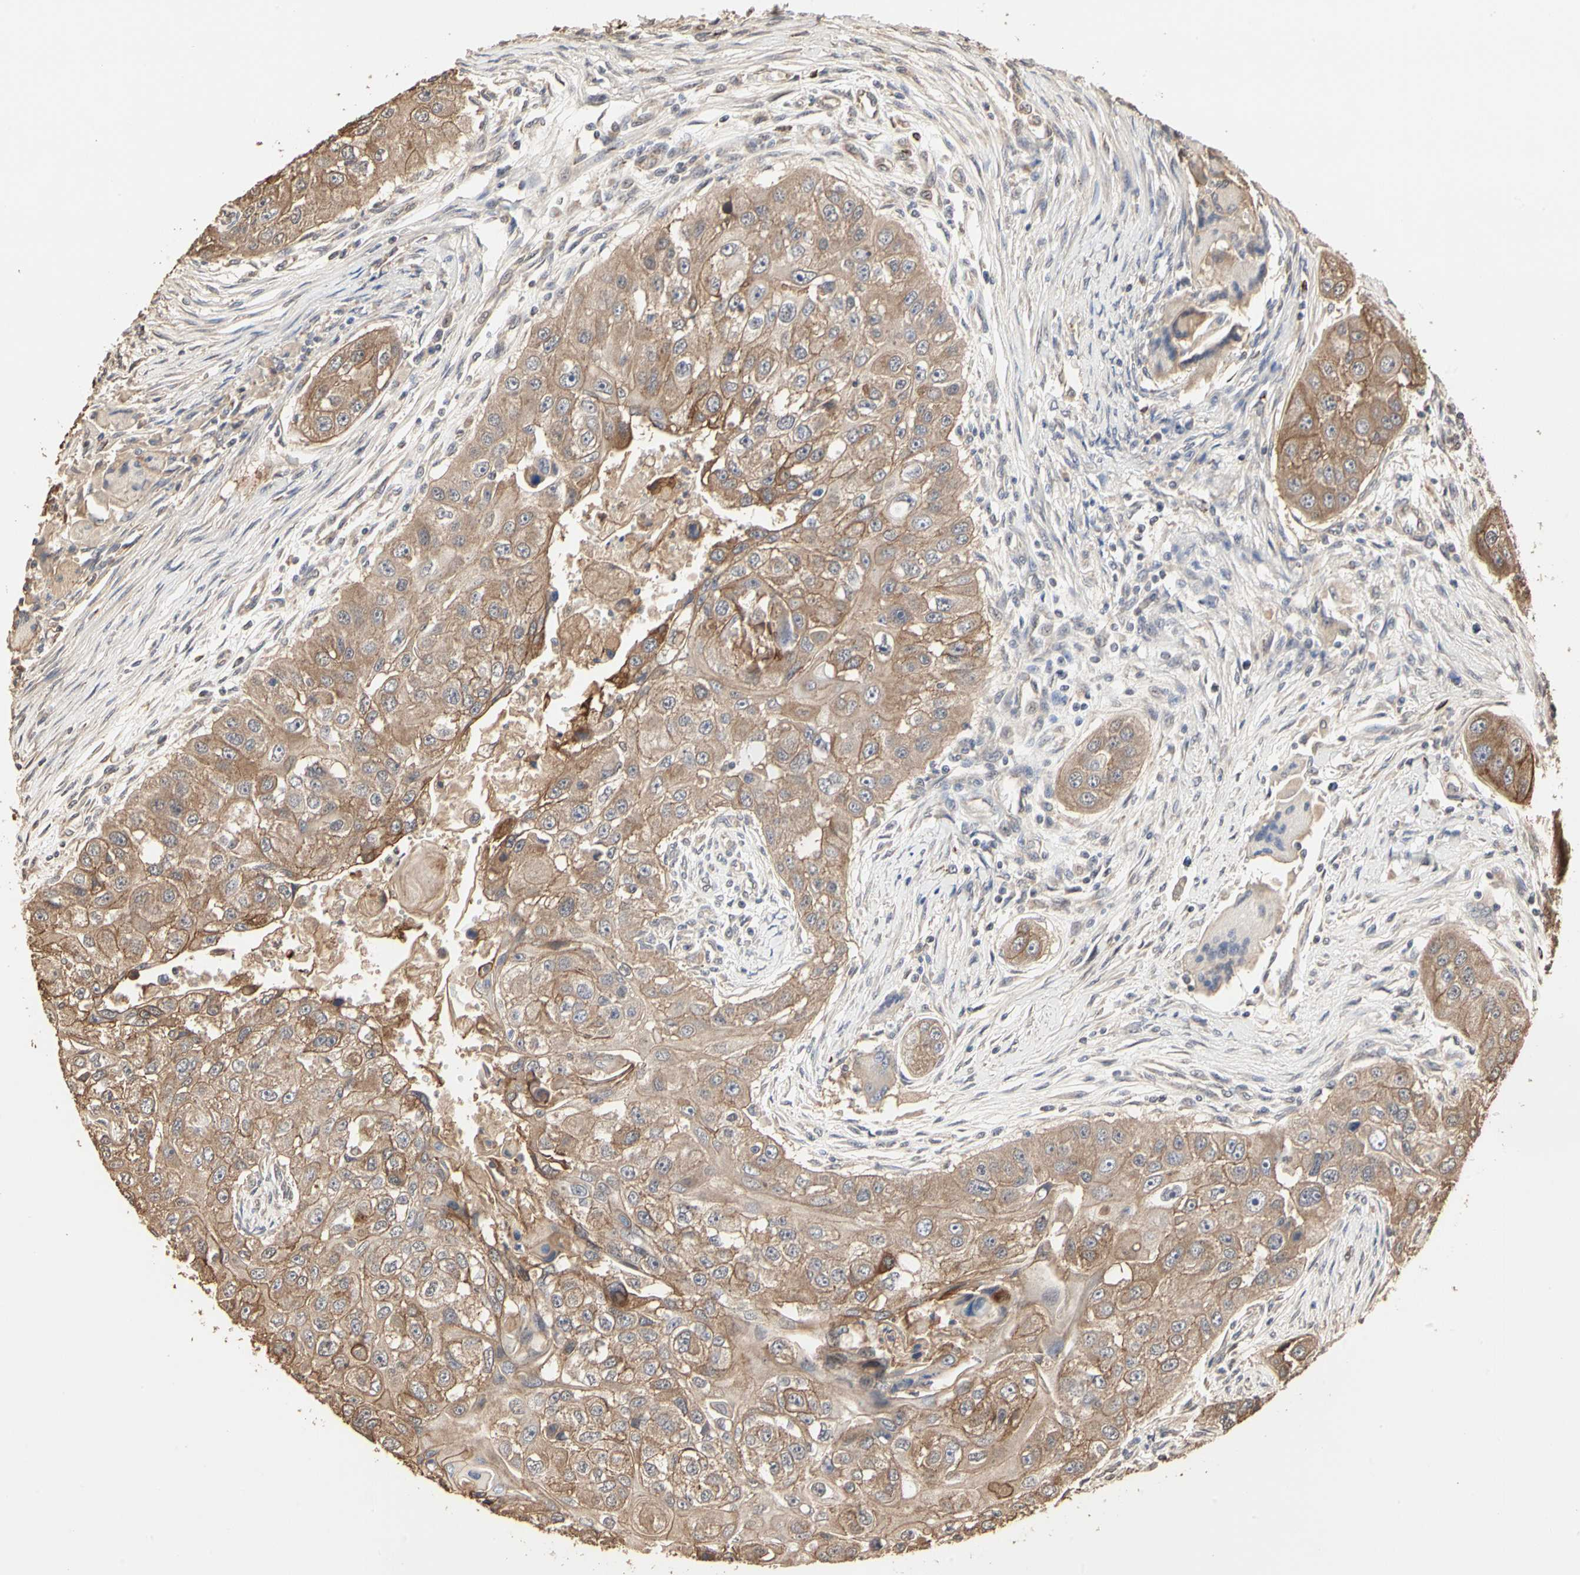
{"staining": {"intensity": "moderate", "quantity": ">75%", "location": "cytoplasmic/membranous"}, "tissue": "head and neck cancer", "cell_type": "Tumor cells", "image_type": "cancer", "snomed": [{"axis": "morphology", "description": "Normal tissue, NOS"}, {"axis": "morphology", "description": "Squamous cell carcinoma, NOS"}, {"axis": "topography", "description": "Skeletal muscle"}, {"axis": "topography", "description": "Head-Neck"}], "caption": "DAB immunohistochemical staining of human head and neck cancer displays moderate cytoplasmic/membranous protein positivity in approximately >75% of tumor cells.", "gene": "TAOK1", "patient": {"sex": "male", "age": 51}}